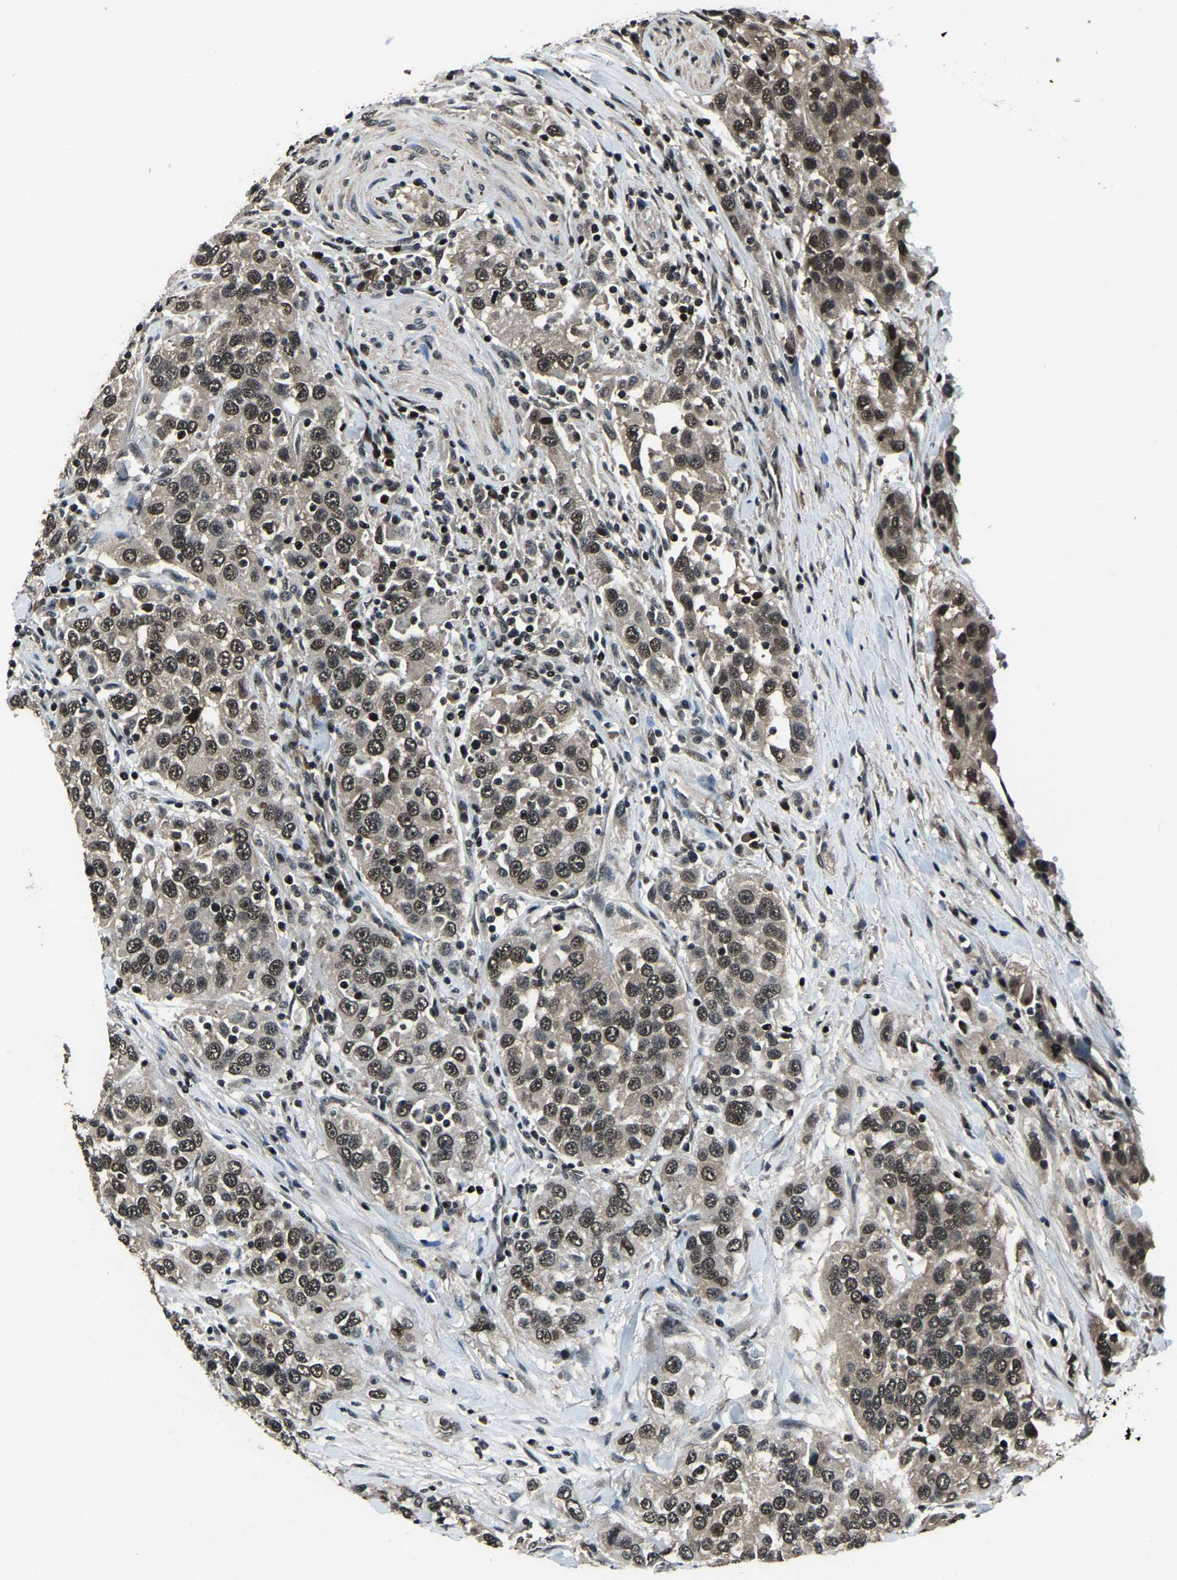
{"staining": {"intensity": "weak", "quantity": ">75%", "location": "cytoplasmic/membranous,nuclear"}, "tissue": "urothelial cancer", "cell_type": "Tumor cells", "image_type": "cancer", "snomed": [{"axis": "morphology", "description": "Urothelial carcinoma, High grade"}, {"axis": "topography", "description": "Urinary bladder"}], "caption": "A high-resolution histopathology image shows IHC staining of urothelial cancer, which demonstrates weak cytoplasmic/membranous and nuclear staining in about >75% of tumor cells.", "gene": "ANKIB1", "patient": {"sex": "female", "age": 80}}